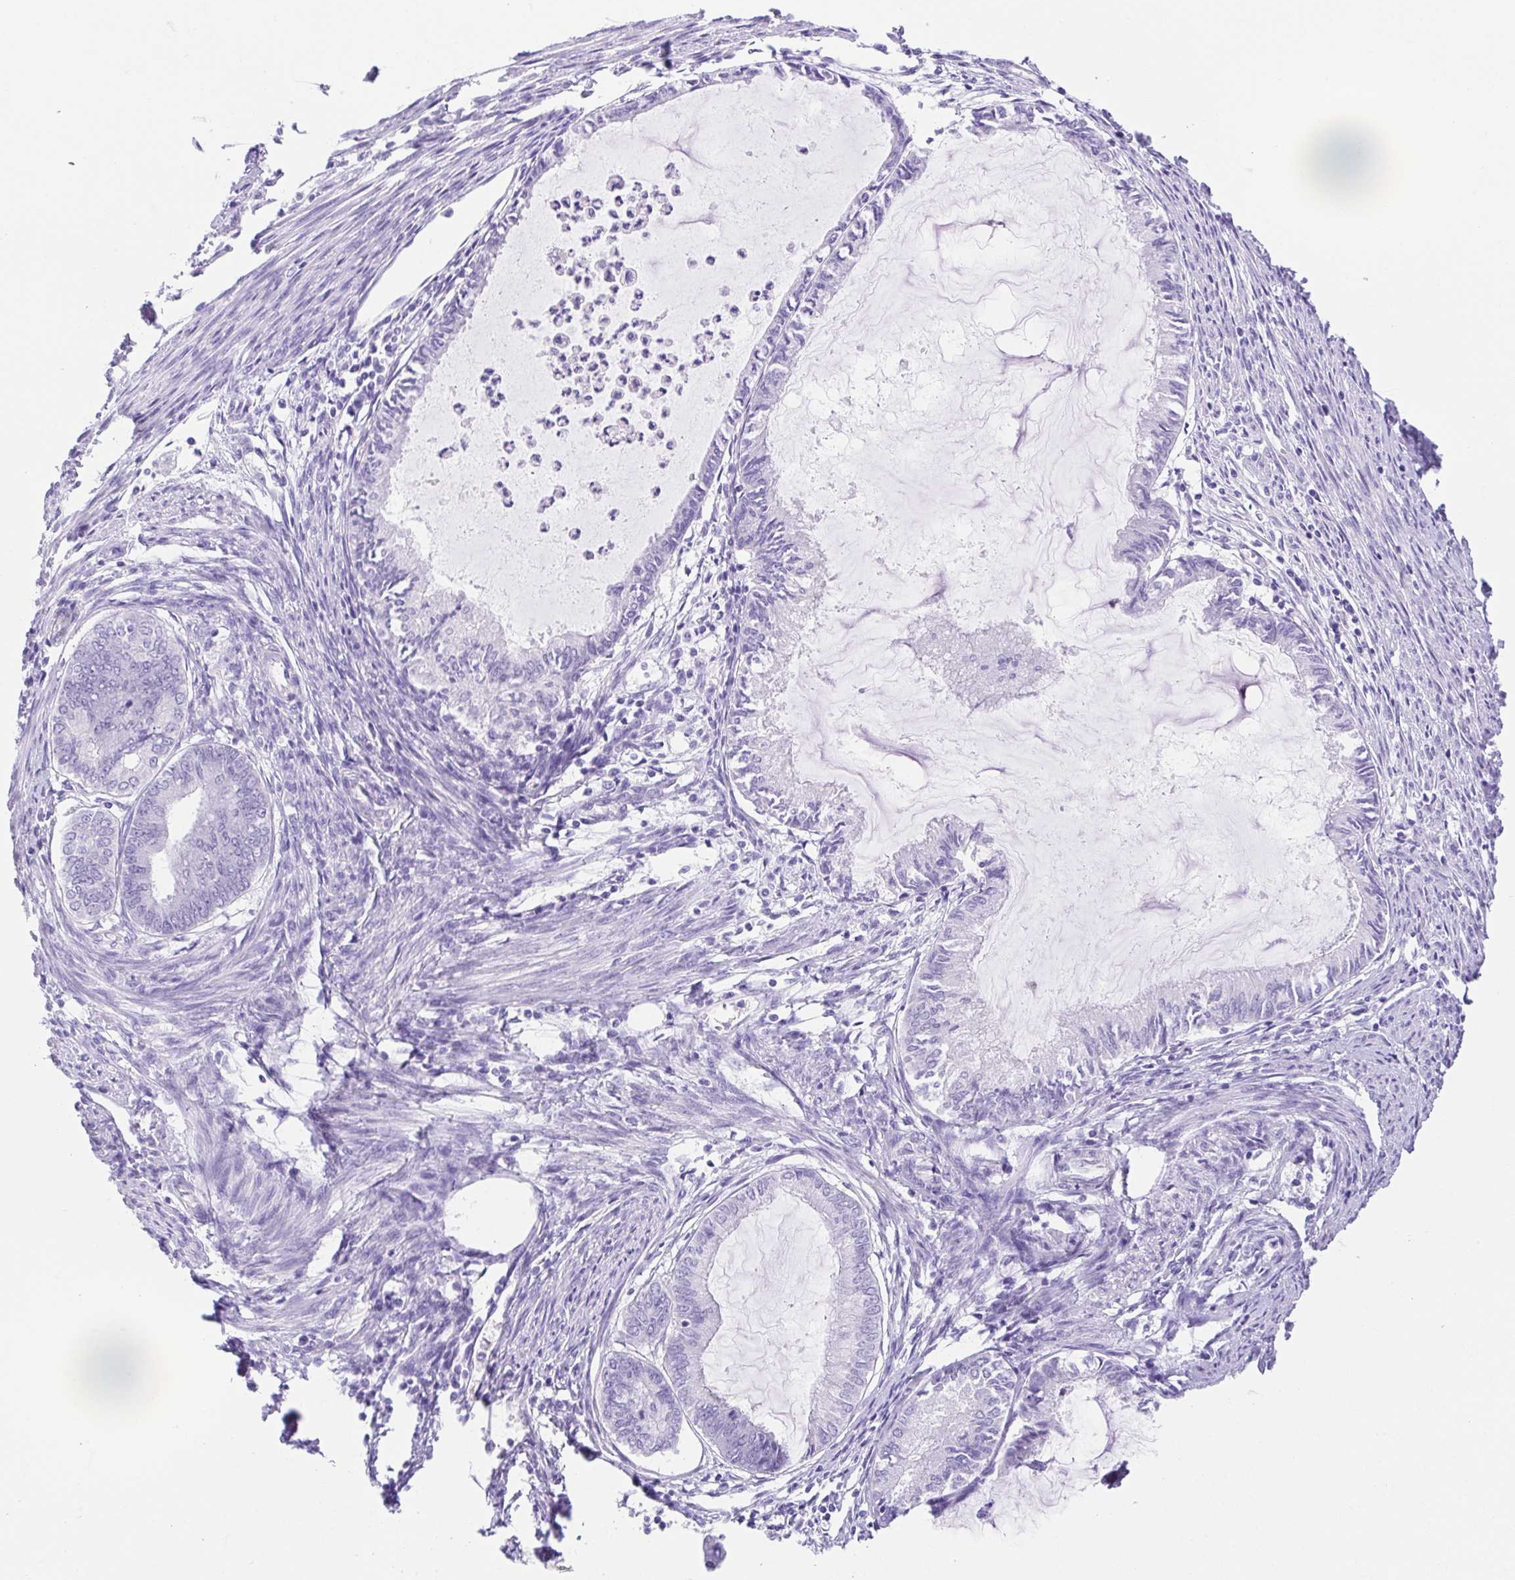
{"staining": {"intensity": "negative", "quantity": "none", "location": "none"}, "tissue": "endometrial cancer", "cell_type": "Tumor cells", "image_type": "cancer", "snomed": [{"axis": "morphology", "description": "Adenocarcinoma, NOS"}, {"axis": "topography", "description": "Endometrium"}], "caption": "Endometrial adenocarcinoma was stained to show a protein in brown. There is no significant positivity in tumor cells. (IHC, brightfield microscopy, high magnification).", "gene": "SPATA4", "patient": {"sex": "female", "age": 86}}